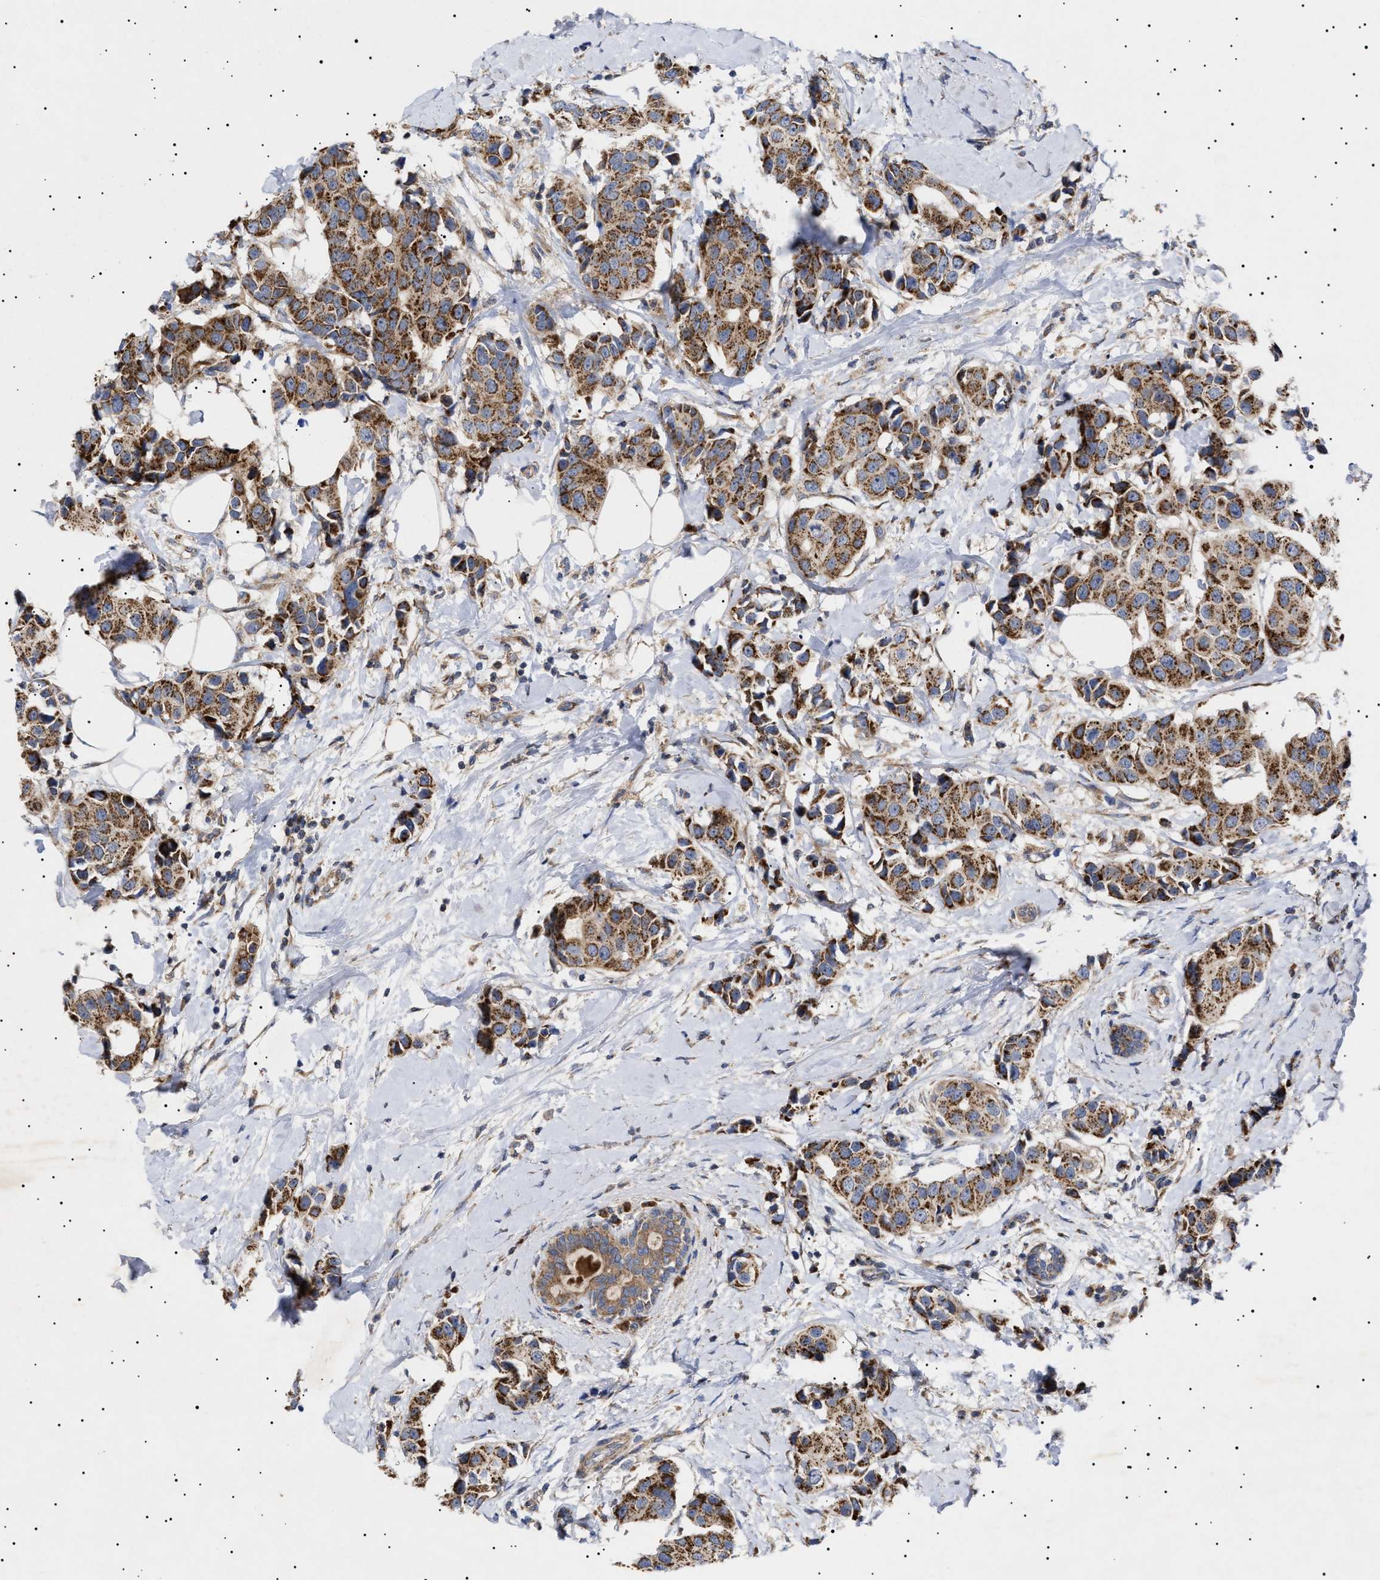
{"staining": {"intensity": "moderate", "quantity": ">75%", "location": "cytoplasmic/membranous"}, "tissue": "breast cancer", "cell_type": "Tumor cells", "image_type": "cancer", "snomed": [{"axis": "morphology", "description": "Normal tissue, NOS"}, {"axis": "morphology", "description": "Duct carcinoma"}, {"axis": "topography", "description": "Breast"}], "caption": "Immunohistochemistry (IHC) (DAB (3,3'-diaminobenzidine)) staining of human breast invasive ductal carcinoma reveals moderate cytoplasmic/membranous protein staining in about >75% of tumor cells.", "gene": "MRPL10", "patient": {"sex": "female", "age": 39}}